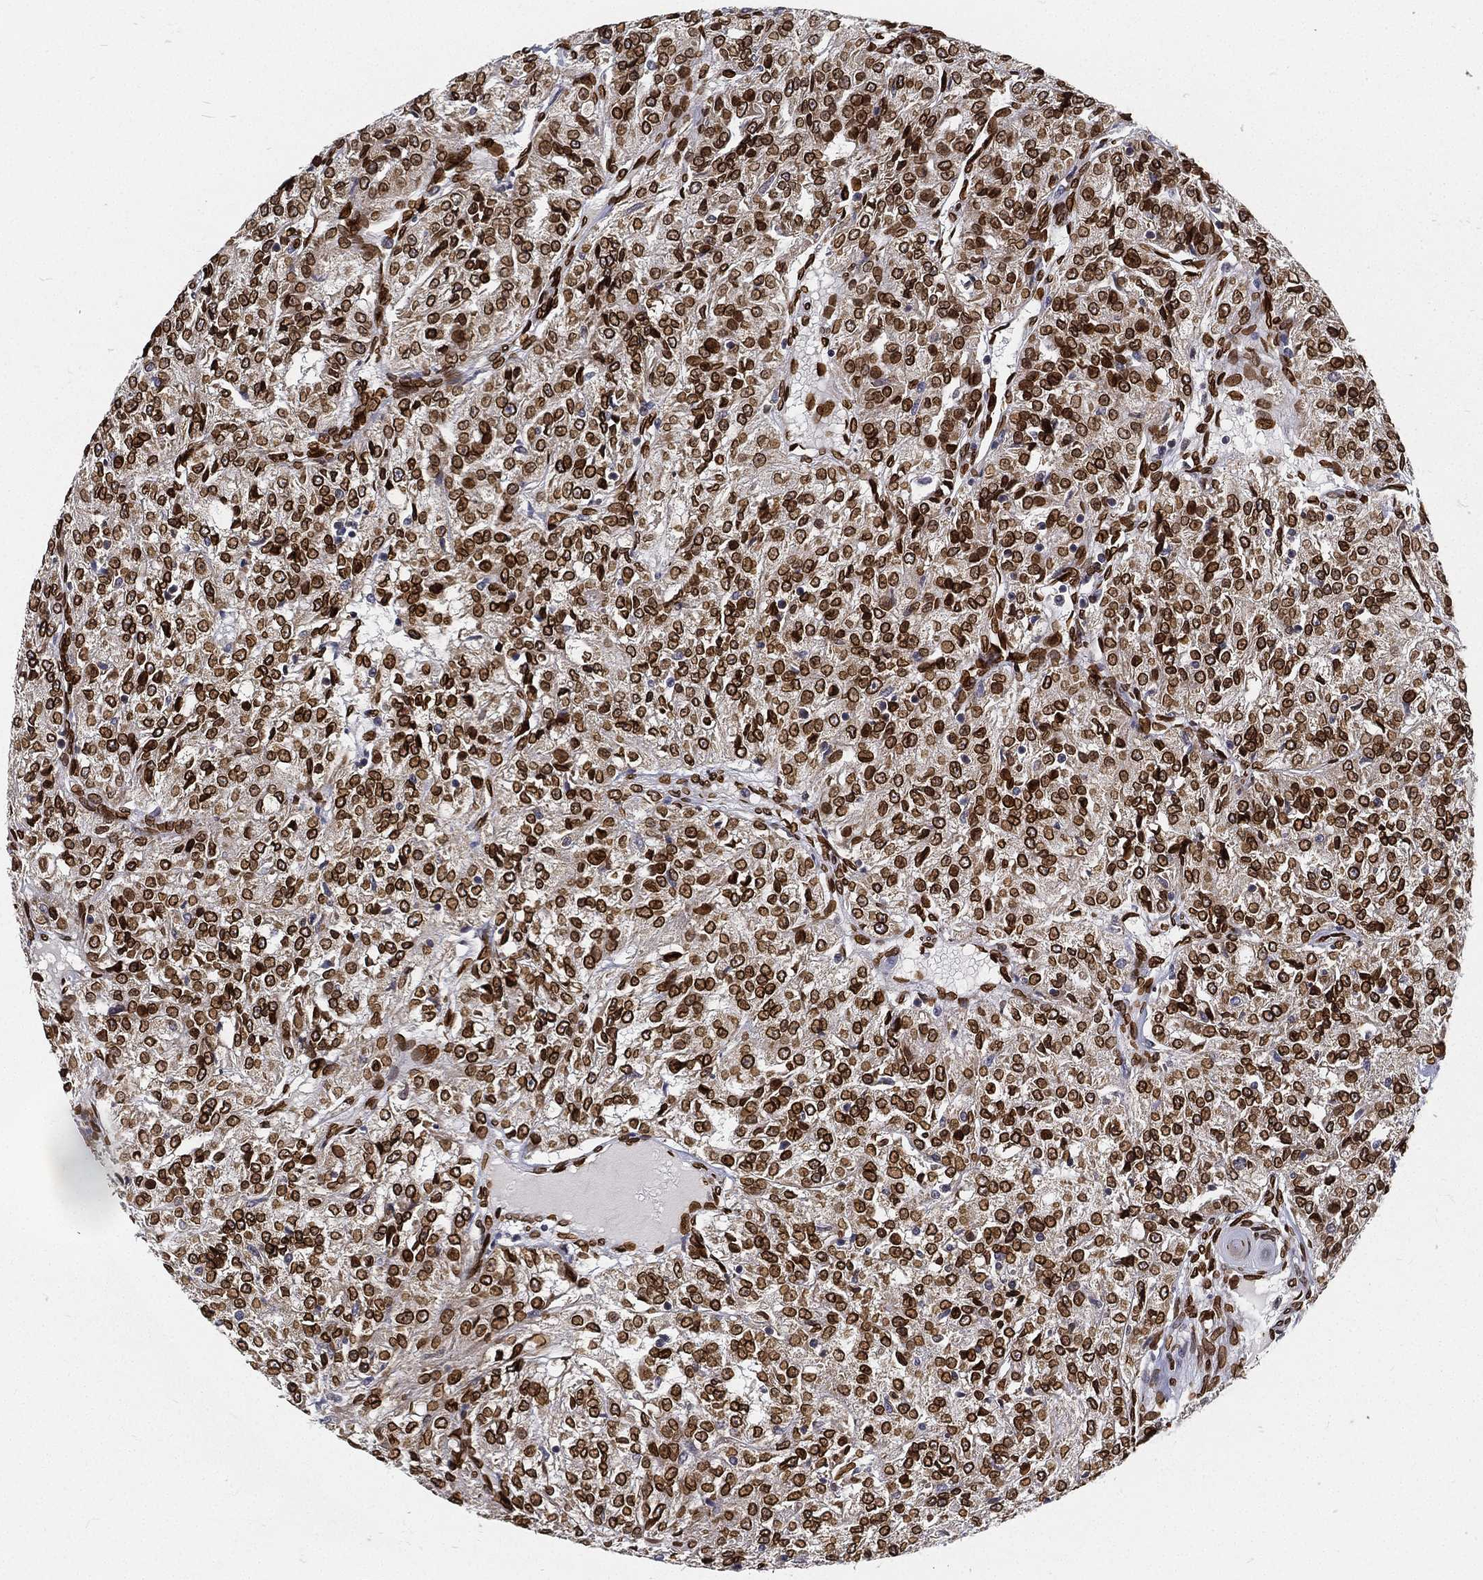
{"staining": {"intensity": "strong", "quantity": ">75%", "location": "cytoplasmic/membranous,nuclear"}, "tissue": "renal cancer", "cell_type": "Tumor cells", "image_type": "cancer", "snomed": [{"axis": "morphology", "description": "Adenocarcinoma, NOS"}, {"axis": "topography", "description": "Kidney"}], "caption": "IHC of renal adenocarcinoma reveals high levels of strong cytoplasmic/membranous and nuclear staining in approximately >75% of tumor cells. (DAB = brown stain, brightfield microscopy at high magnification).", "gene": "PALB2", "patient": {"sex": "female", "age": 63}}